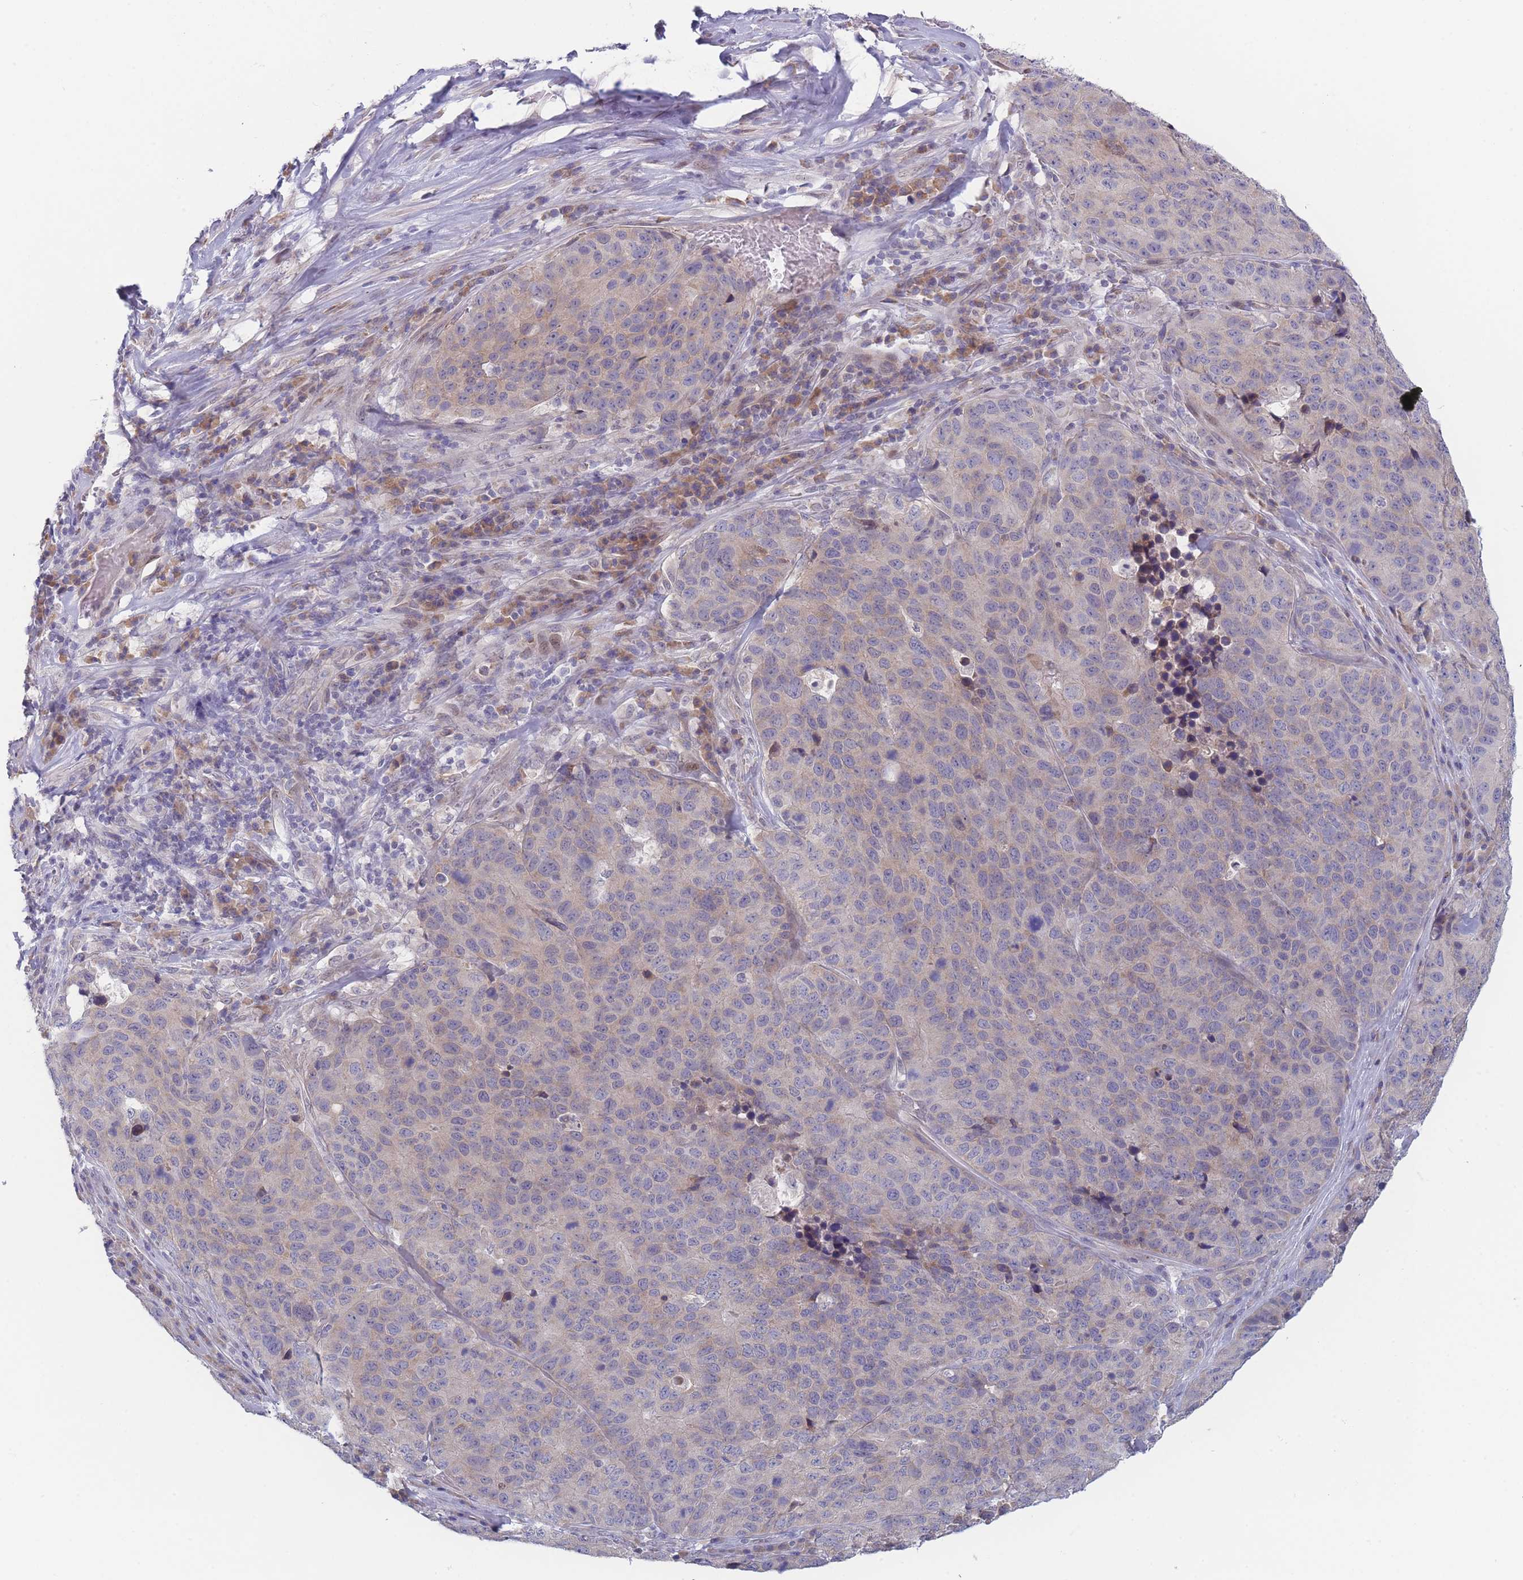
{"staining": {"intensity": "negative", "quantity": "none", "location": "none"}, "tissue": "stomach cancer", "cell_type": "Tumor cells", "image_type": "cancer", "snomed": [{"axis": "morphology", "description": "Adenocarcinoma, NOS"}, {"axis": "topography", "description": "Stomach"}], "caption": "Immunohistochemistry (IHC) histopathology image of neoplastic tissue: human stomach cancer (adenocarcinoma) stained with DAB shows no significant protein staining in tumor cells.", "gene": "FAM227B", "patient": {"sex": "male", "age": 71}}